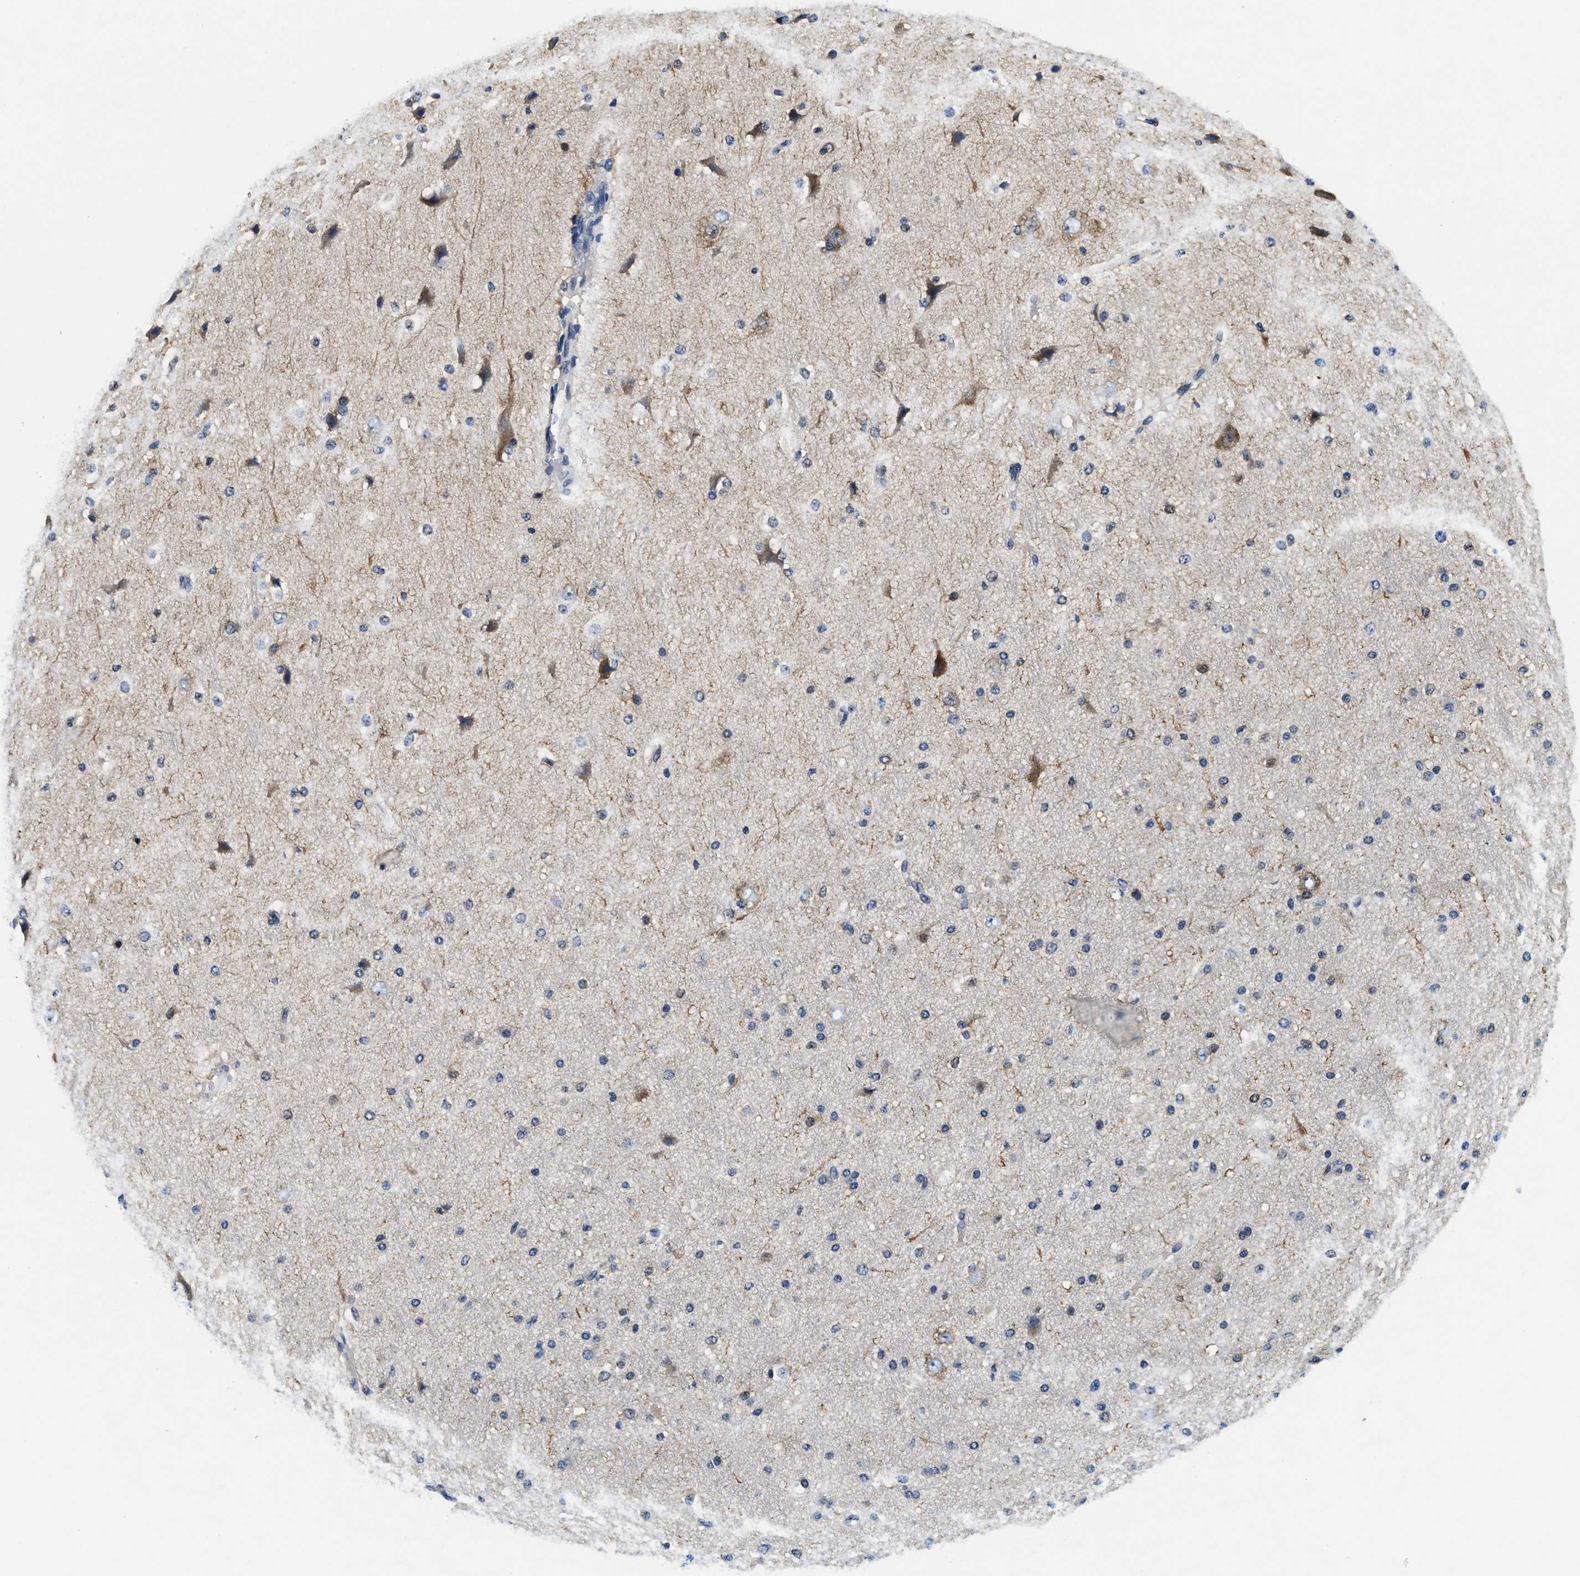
{"staining": {"intensity": "negative", "quantity": "none", "location": "none"}, "tissue": "cerebral cortex", "cell_type": "Endothelial cells", "image_type": "normal", "snomed": [{"axis": "morphology", "description": "Normal tissue, NOS"}, {"axis": "morphology", "description": "Developmental malformation"}, {"axis": "topography", "description": "Cerebral cortex"}], "caption": "This is an IHC histopathology image of benign cerebral cortex. There is no expression in endothelial cells.", "gene": "PHPT1", "patient": {"sex": "female", "age": 30}}